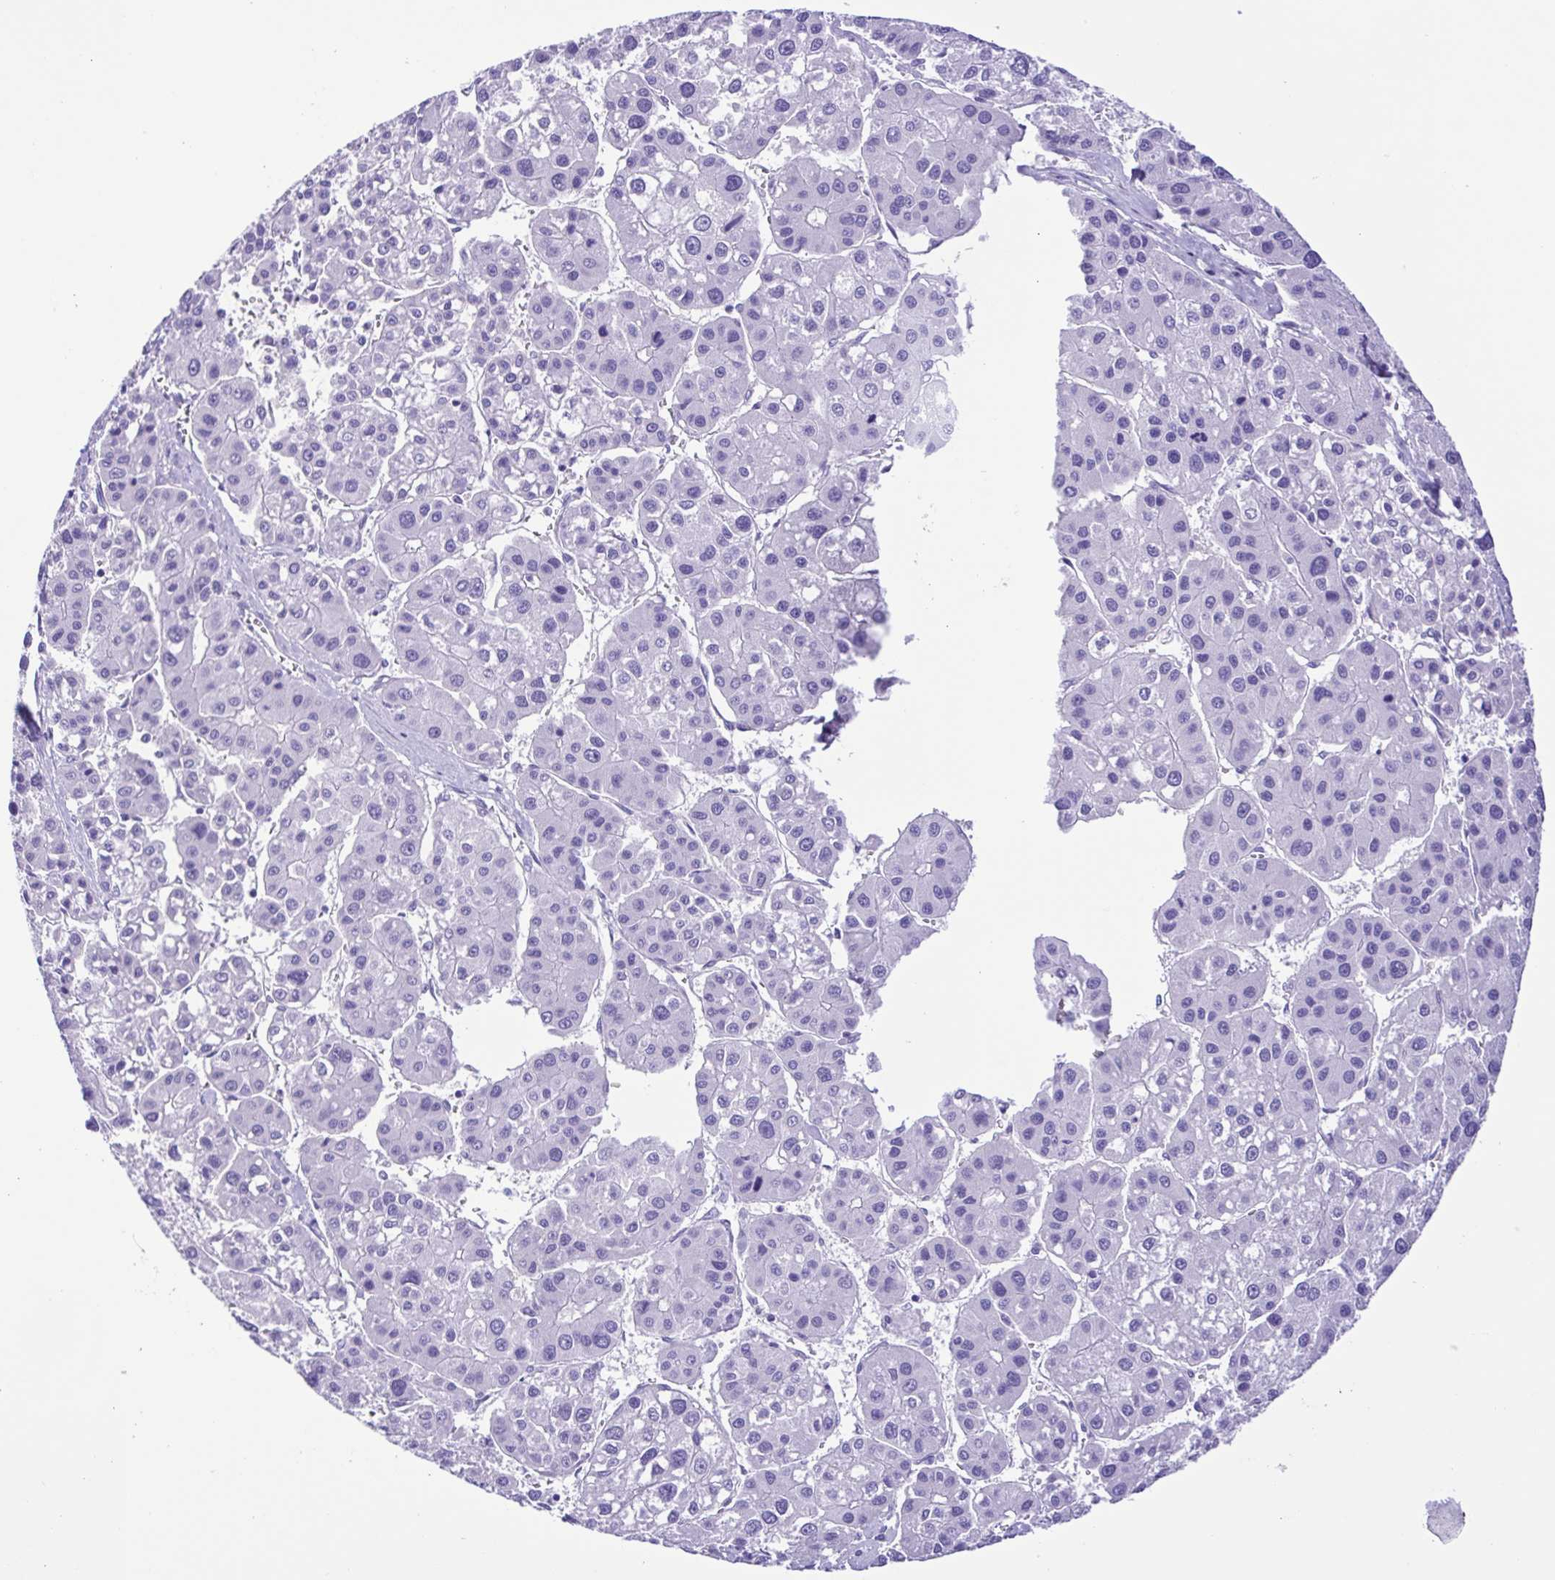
{"staining": {"intensity": "negative", "quantity": "none", "location": "none"}, "tissue": "liver cancer", "cell_type": "Tumor cells", "image_type": "cancer", "snomed": [{"axis": "morphology", "description": "Carcinoma, Hepatocellular, NOS"}, {"axis": "topography", "description": "Liver"}], "caption": "IHC micrograph of liver cancer stained for a protein (brown), which displays no staining in tumor cells.", "gene": "ISM2", "patient": {"sex": "male", "age": 73}}